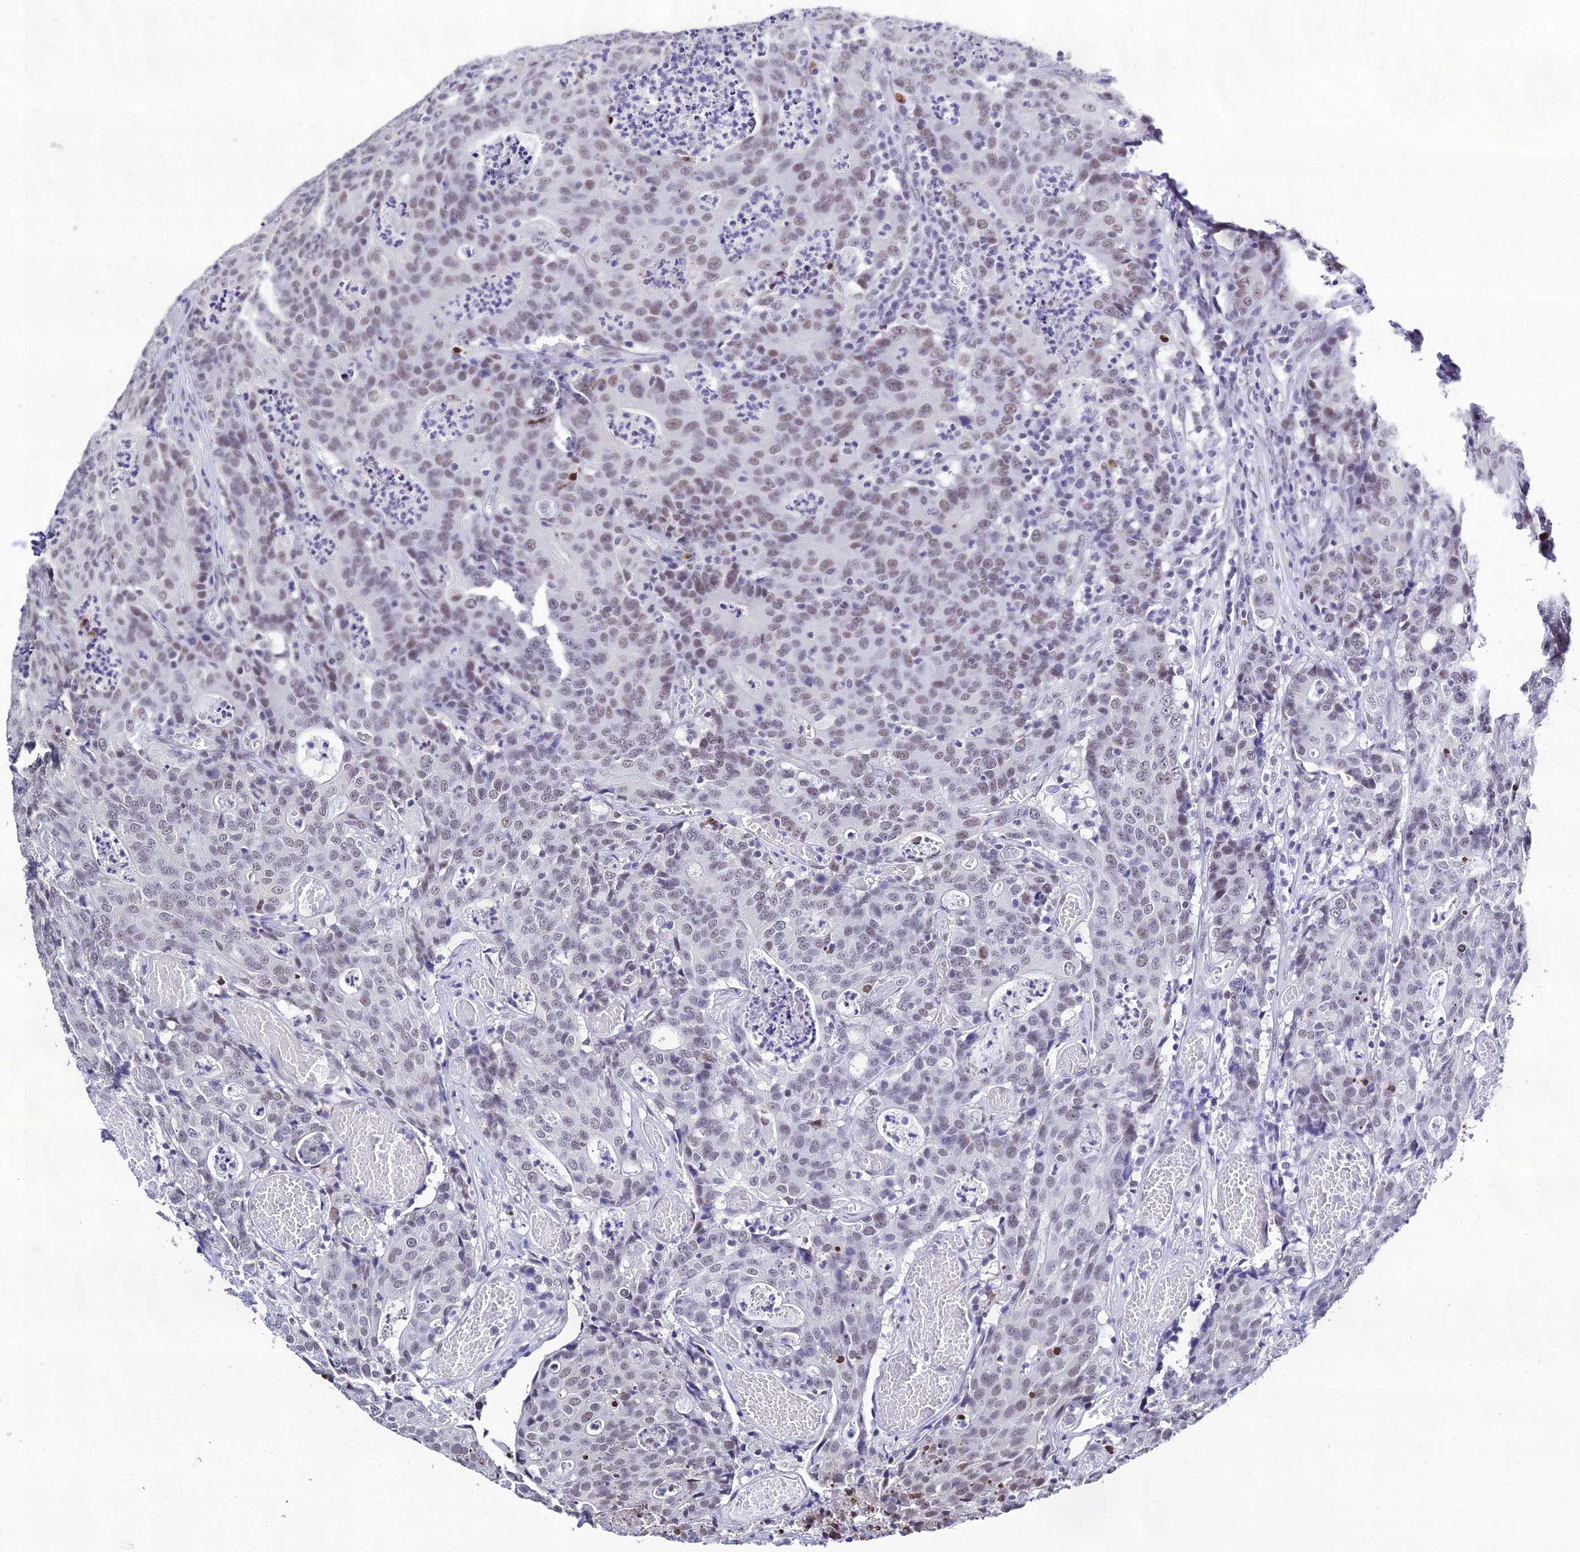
{"staining": {"intensity": "weak", "quantity": ">75%", "location": "nuclear"}, "tissue": "colorectal cancer", "cell_type": "Tumor cells", "image_type": "cancer", "snomed": [{"axis": "morphology", "description": "Adenocarcinoma, NOS"}, {"axis": "topography", "description": "Colon"}], "caption": "This photomicrograph reveals immunohistochemistry staining of human colorectal adenocarcinoma, with low weak nuclear staining in approximately >75% of tumor cells.", "gene": "PPP4R2", "patient": {"sex": "male", "age": 83}}